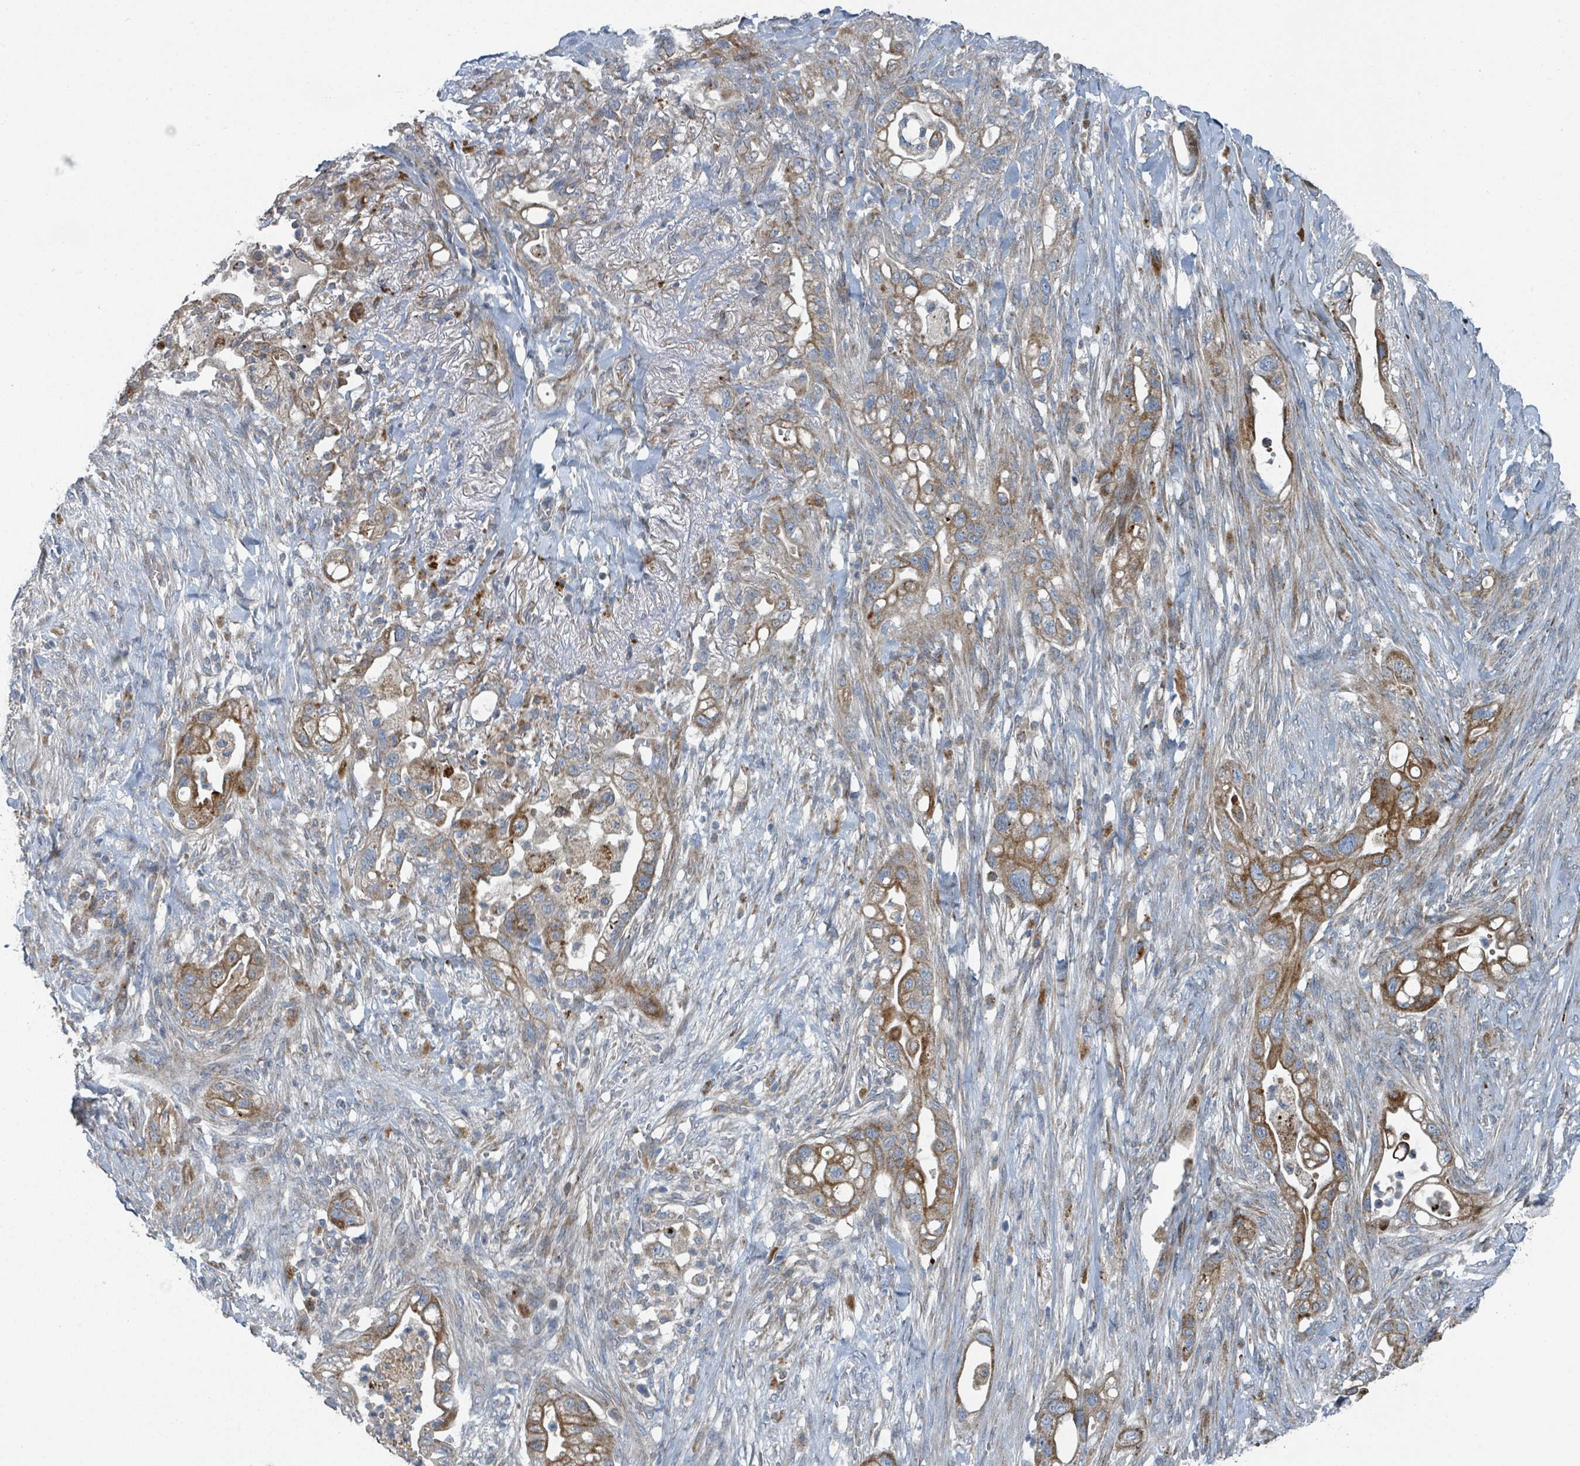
{"staining": {"intensity": "moderate", "quantity": ">75%", "location": "cytoplasmic/membranous"}, "tissue": "pancreatic cancer", "cell_type": "Tumor cells", "image_type": "cancer", "snomed": [{"axis": "morphology", "description": "Adenocarcinoma, NOS"}, {"axis": "topography", "description": "Pancreas"}], "caption": "A brown stain highlights moderate cytoplasmic/membranous positivity of a protein in human pancreatic cancer (adenocarcinoma) tumor cells.", "gene": "DIPK2A", "patient": {"sex": "male", "age": 44}}